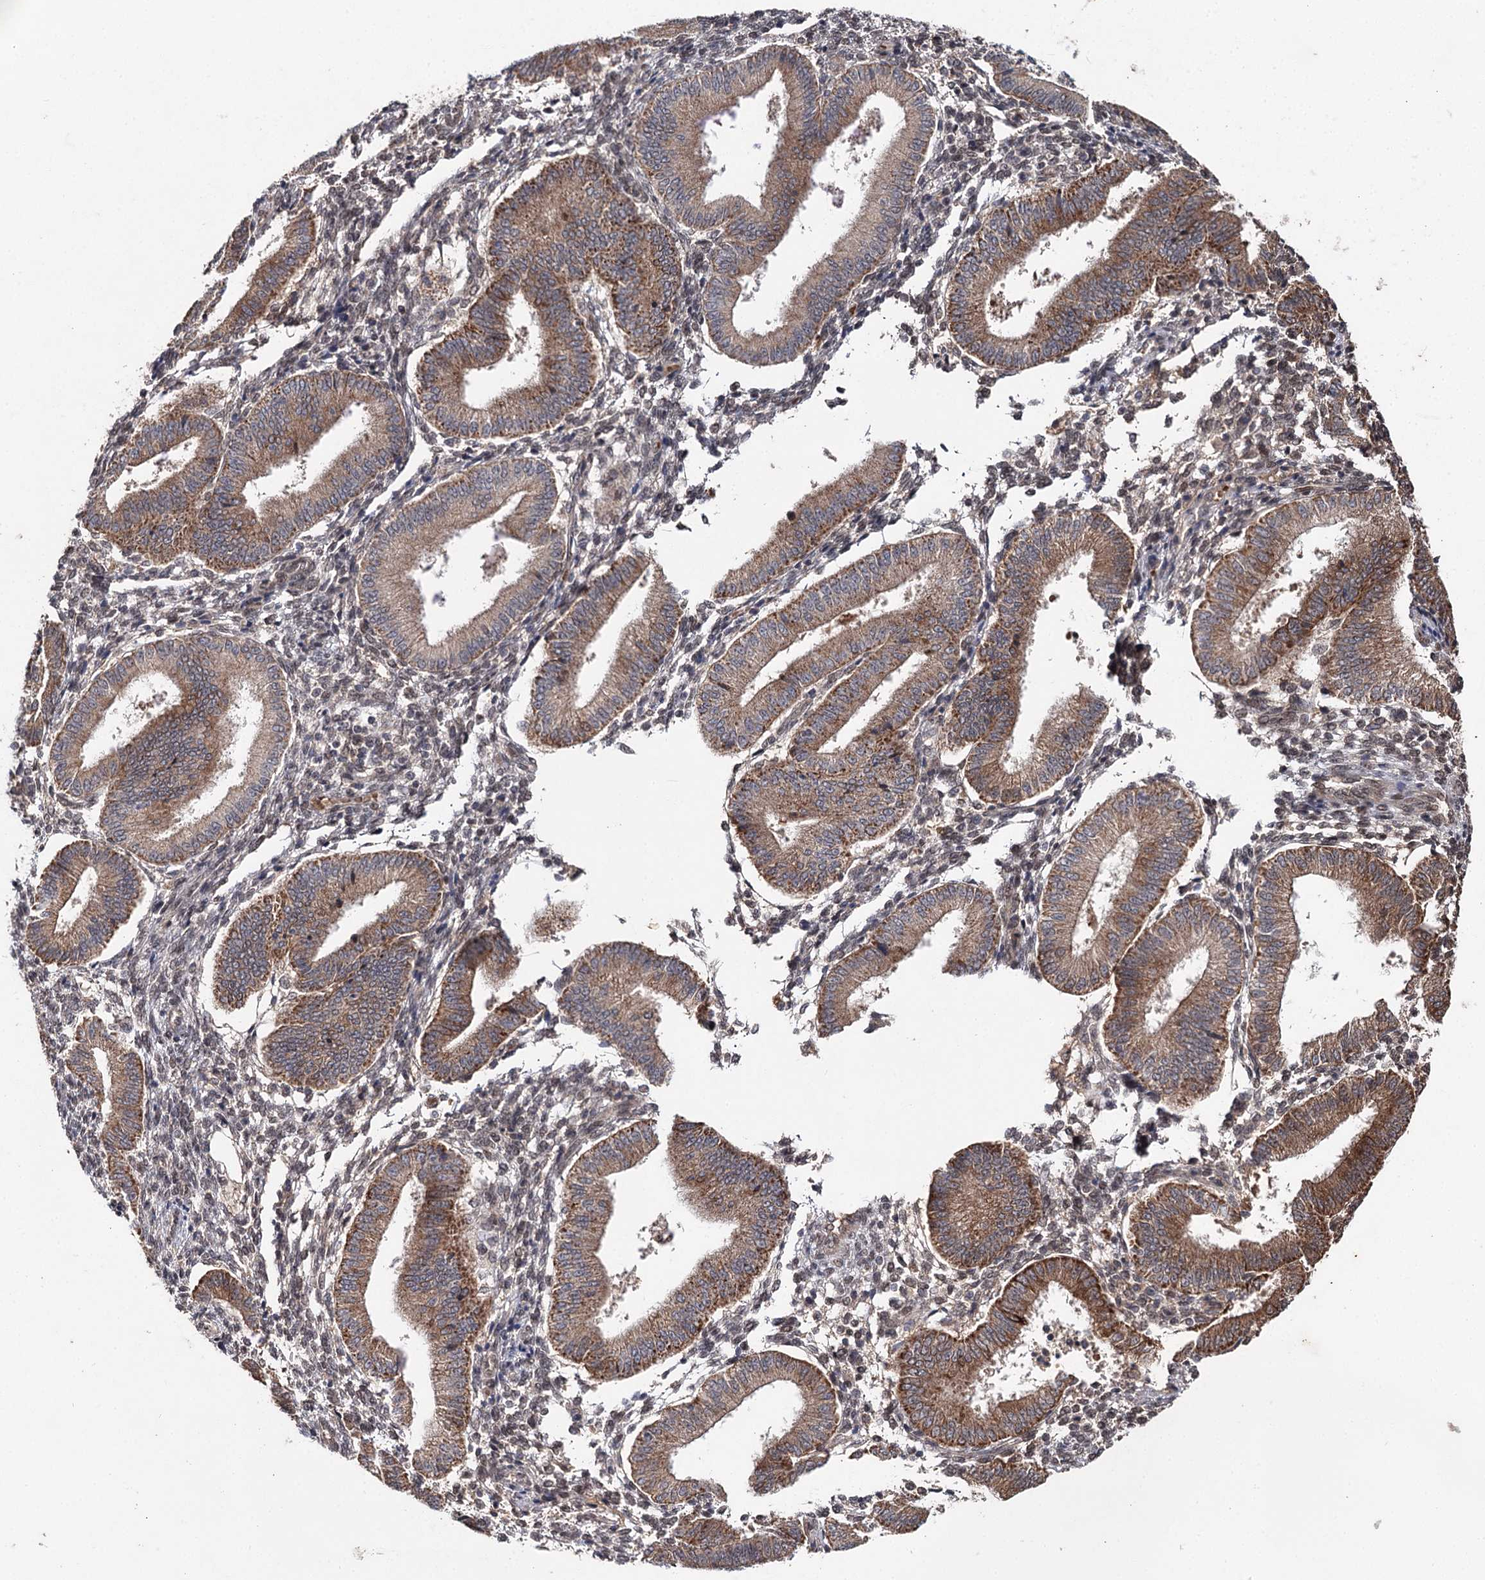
{"staining": {"intensity": "negative", "quantity": "none", "location": "none"}, "tissue": "endometrium", "cell_type": "Cells in endometrial stroma", "image_type": "normal", "snomed": [{"axis": "morphology", "description": "Normal tissue, NOS"}, {"axis": "topography", "description": "Endometrium"}], "caption": "Micrograph shows no protein expression in cells in endometrial stroma of unremarkable endometrium. (DAB IHC visualized using brightfield microscopy, high magnification).", "gene": "MSANTD2", "patient": {"sex": "female", "age": 39}}